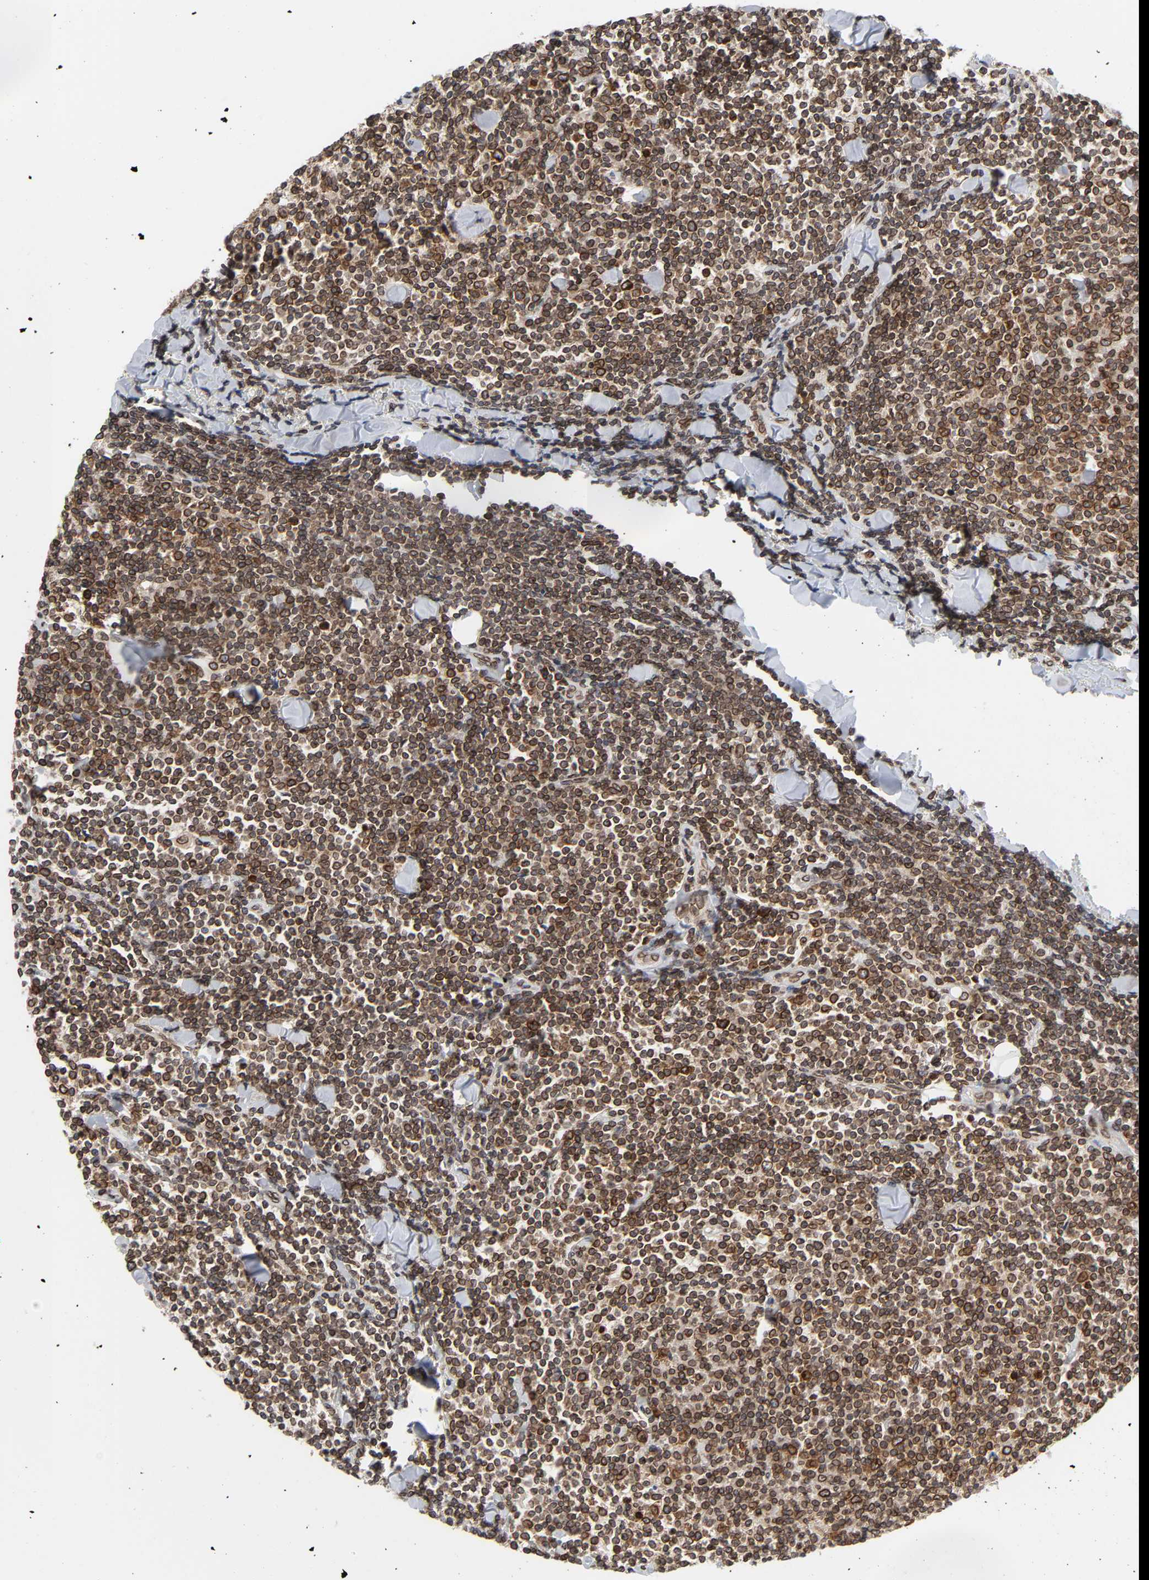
{"staining": {"intensity": "strong", "quantity": ">75%", "location": "cytoplasmic/membranous,nuclear"}, "tissue": "lymphoma", "cell_type": "Tumor cells", "image_type": "cancer", "snomed": [{"axis": "morphology", "description": "Malignant lymphoma, non-Hodgkin's type, Low grade"}, {"axis": "topography", "description": "Soft tissue"}], "caption": "The histopathology image shows immunohistochemical staining of malignant lymphoma, non-Hodgkin's type (low-grade). There is strong cytoplasmic/membranous and nuclear positivity is appreciated in about >75% of tumor cells.", "gene": "RANGAP1", "patient": {"sex": "male", "age": 92}}